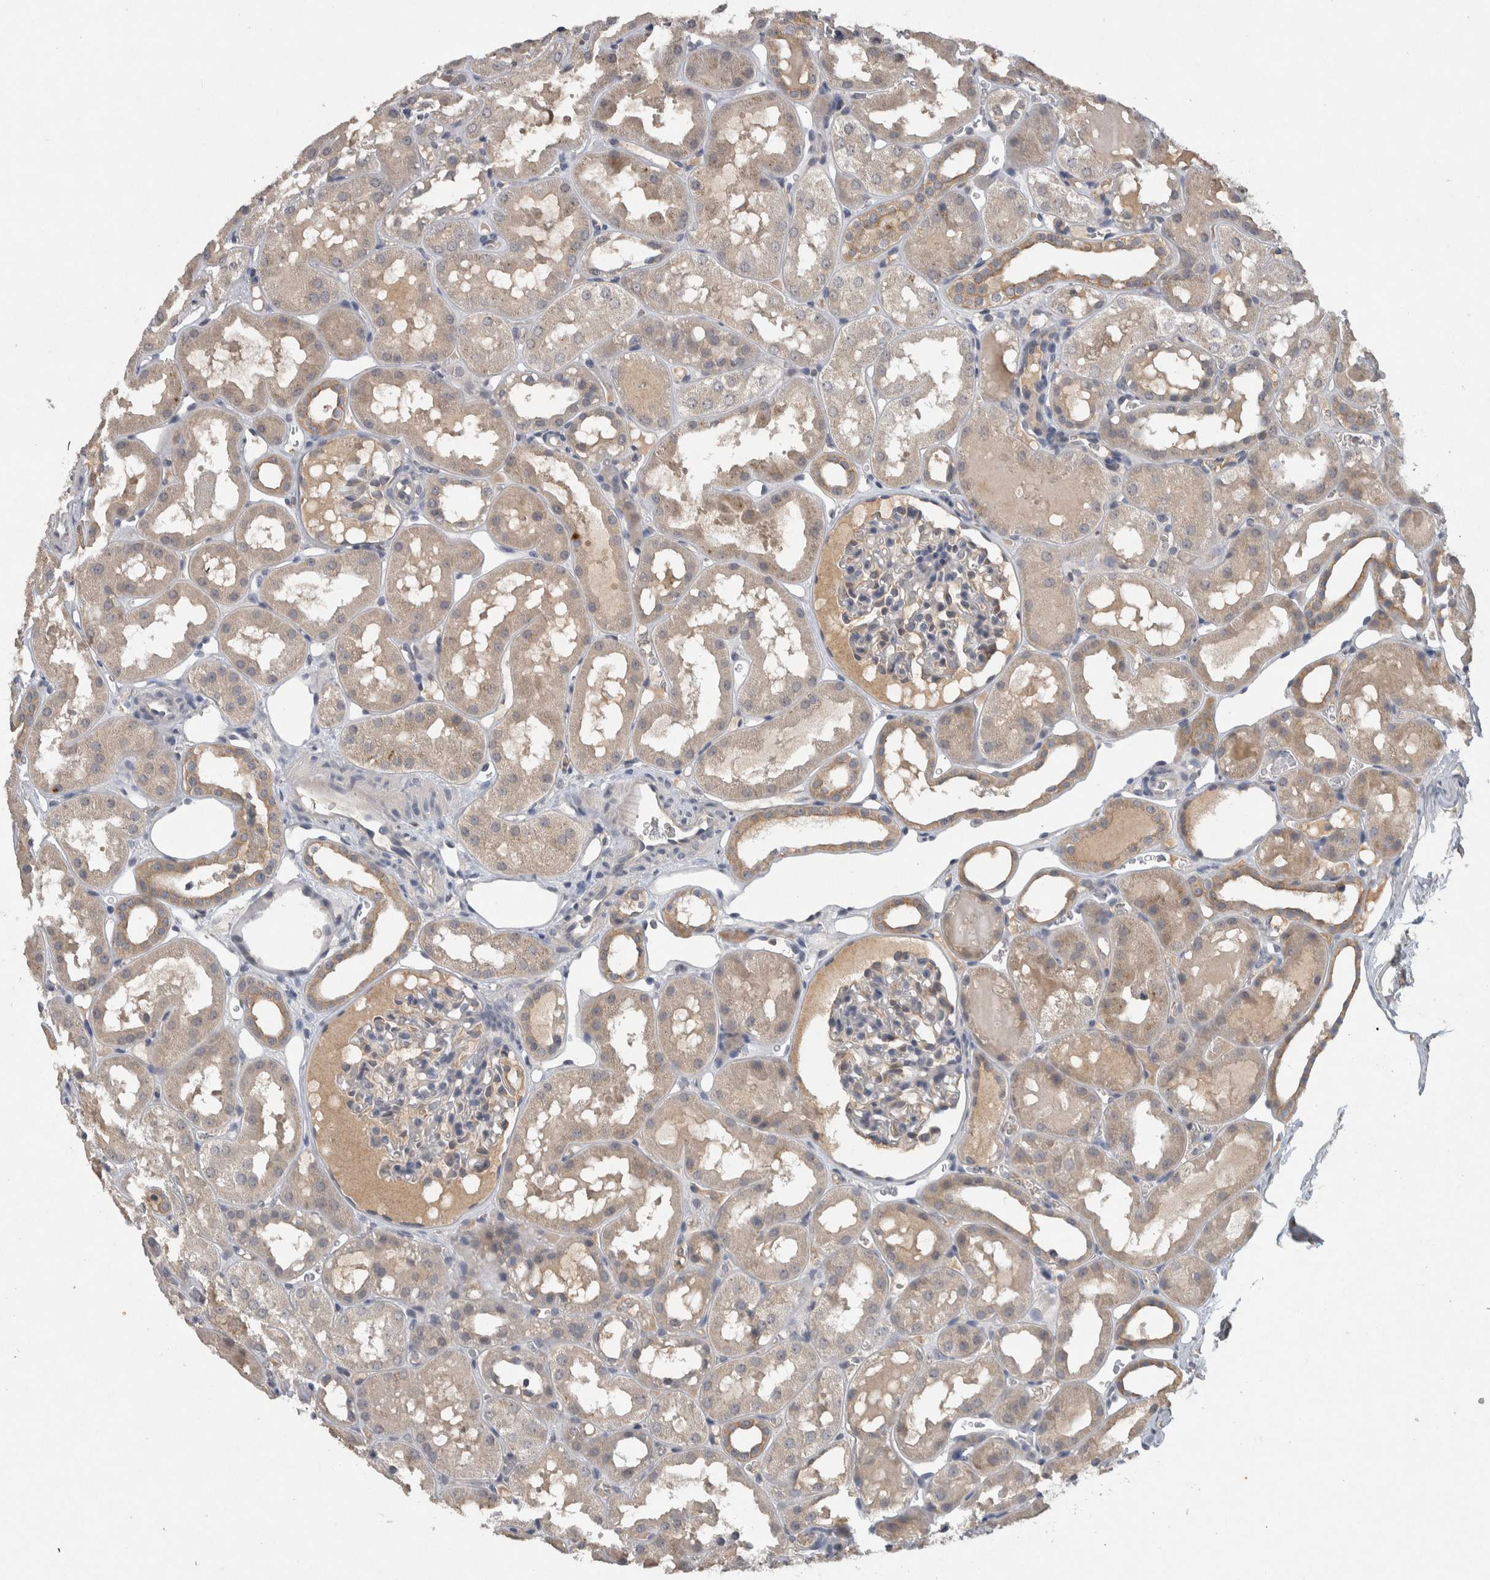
{"staining": {"intensity": "negative", "quantity": "none", "location": "none"}, "tissue": "kidney", "cell_type": "Cells in glomeruli", "image_type": "normal", "snomed": [{"axis": "morphology", "description": "Normal tissue, NOS"}, {"axis": "topography", "description": "Kidney"}, {"axis": "topography", "description": "Urinary bladder"}], "caption": "Cells in glomeruli are negative for protein expression in unremarkable human kidney. Brightfield microscopy of IHC stained with DAB (brown) and hematoxylin (blue), captured at high magnification.", "gene": "HEXD", "patient": {"sex": "male", "age": 16}}